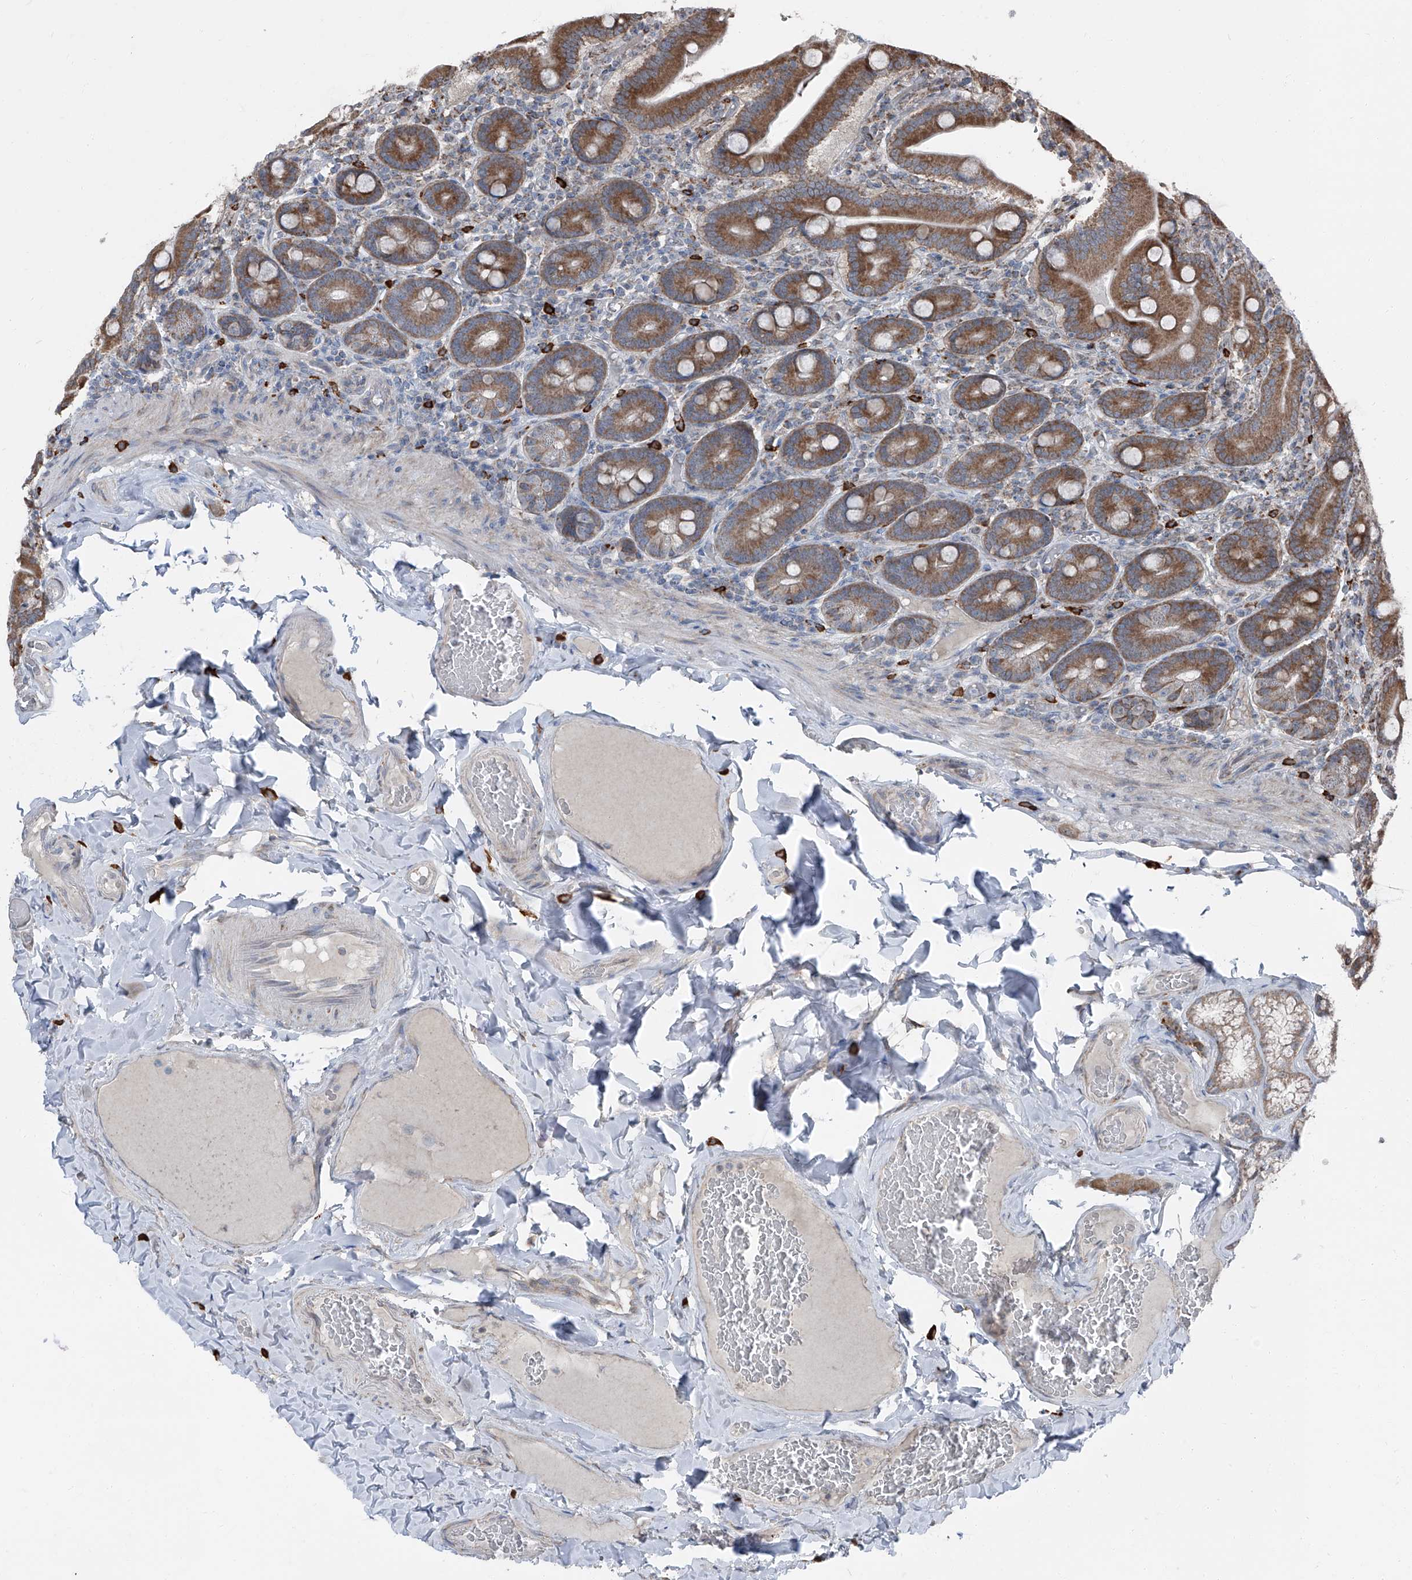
{"staining": {"intensity": "strong", "quantity": ">75%", "location": "cytoplasmic/membranous"}, "tissue": "duodenum", "cell_type": "Glandular cells", "image_type": "normal", "snomed": [{"axis": "morphology", "description": "Normal tissue, NOS"}, {"axis": "topography", "description": "Duodenum"}], "caption": "The micrograph displays immunohistochemical staining of normal duodenum. There is strong cytoplasmic/membranous expression is present in approximately >75% of glandular cells.", "gene": "LIMK1", "patient": {"sex": "female", "age": 62}}